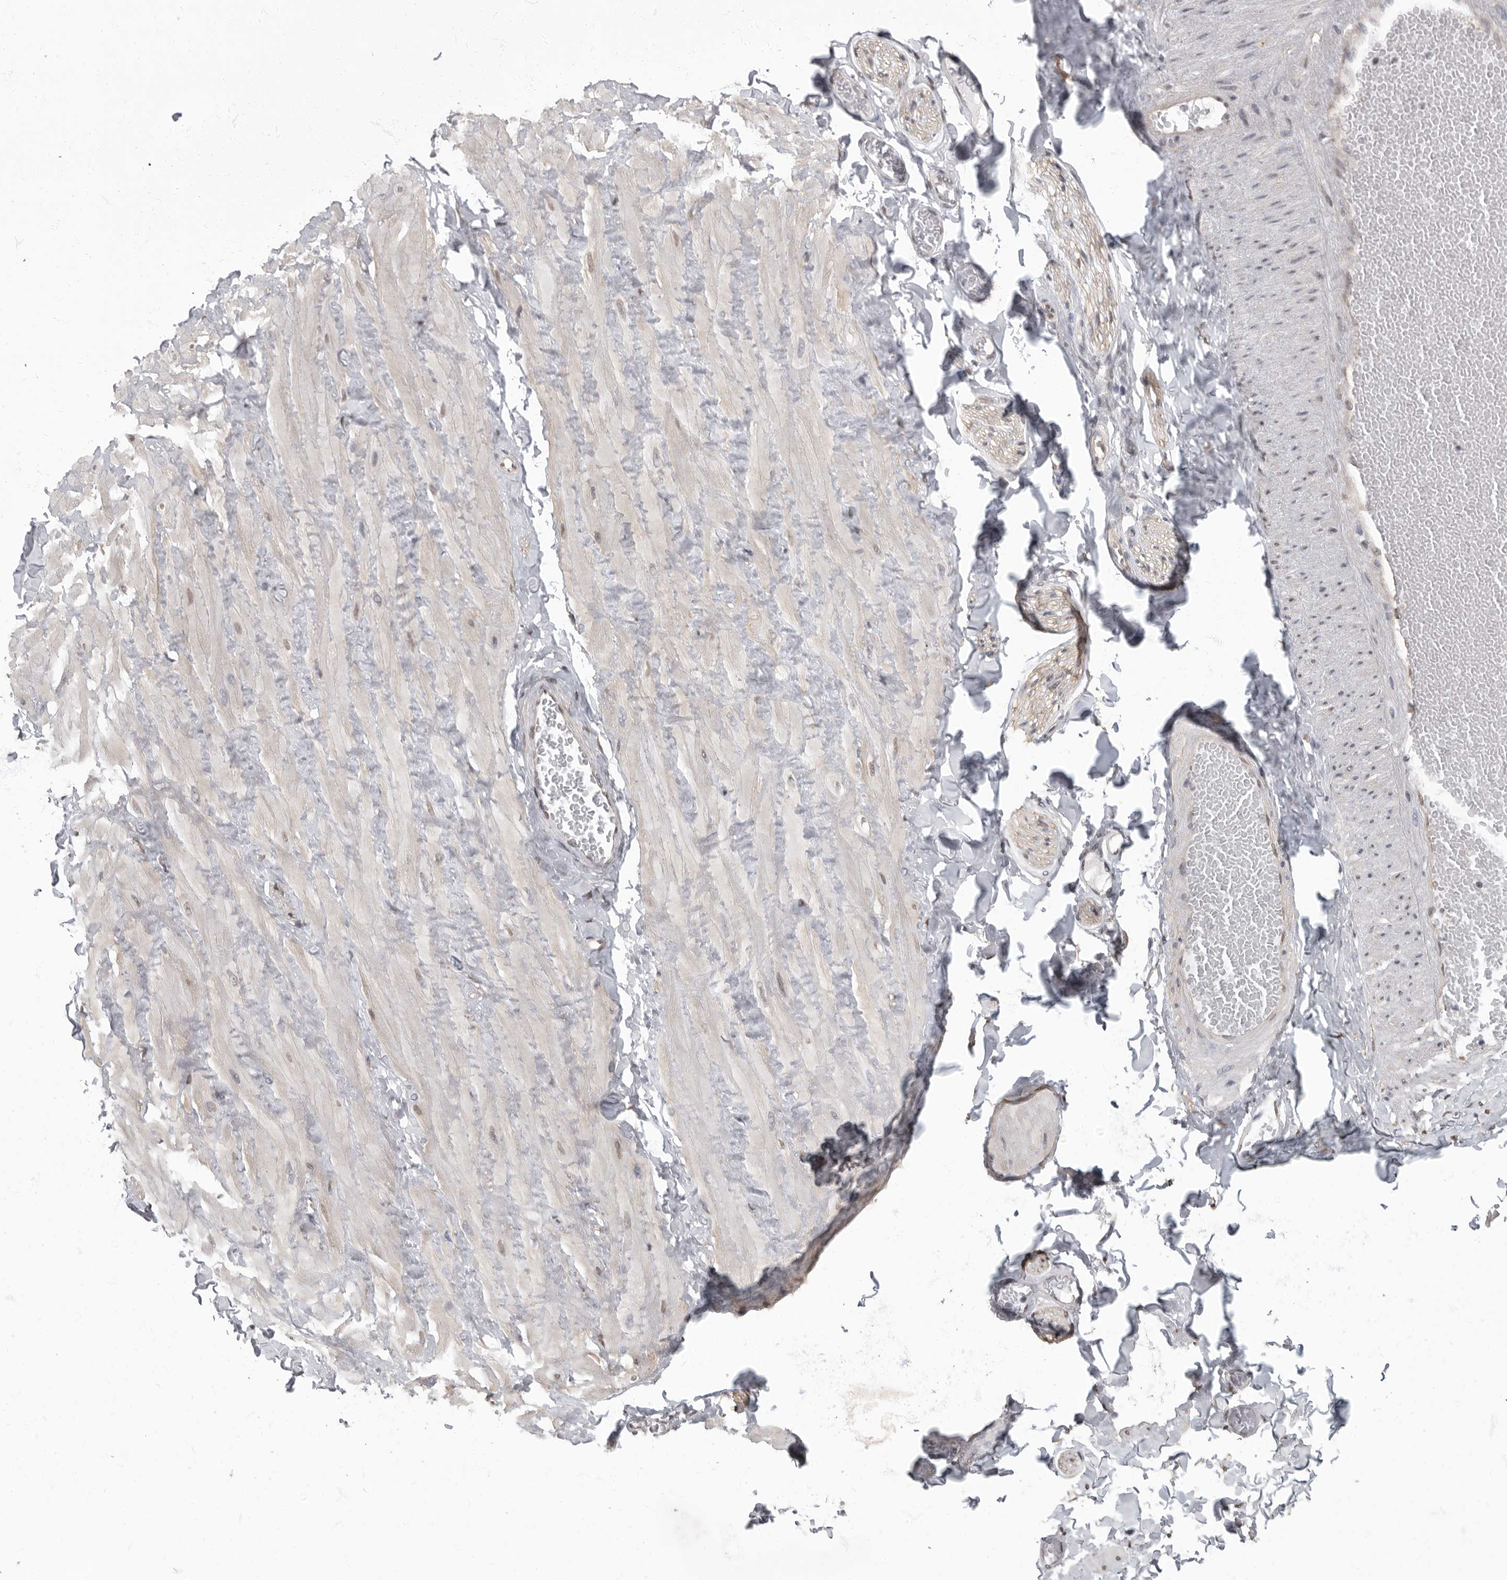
{"staining": {"intensity": "negative", "quantity": "none", "location": "none"}, "tissue": "adipose tissue", "cell_type": "Adipocytes", "image_type": "normal", "snomed": [{"axis": "morphology", "description": "Normal tissue, NOS"}, {"axis": "topography", "description": "Adipose tissue"}, {"axis": "topography", "description": "Vascular tissue"}, {"axis": "topography", "description": "Peripheral nerve tissue"}], "caption": "An image of human adipose tissue is negative for staining in adipocytes.", "gene": "ARHGEF10", "patient": {"sex": "male", "age": 25}}